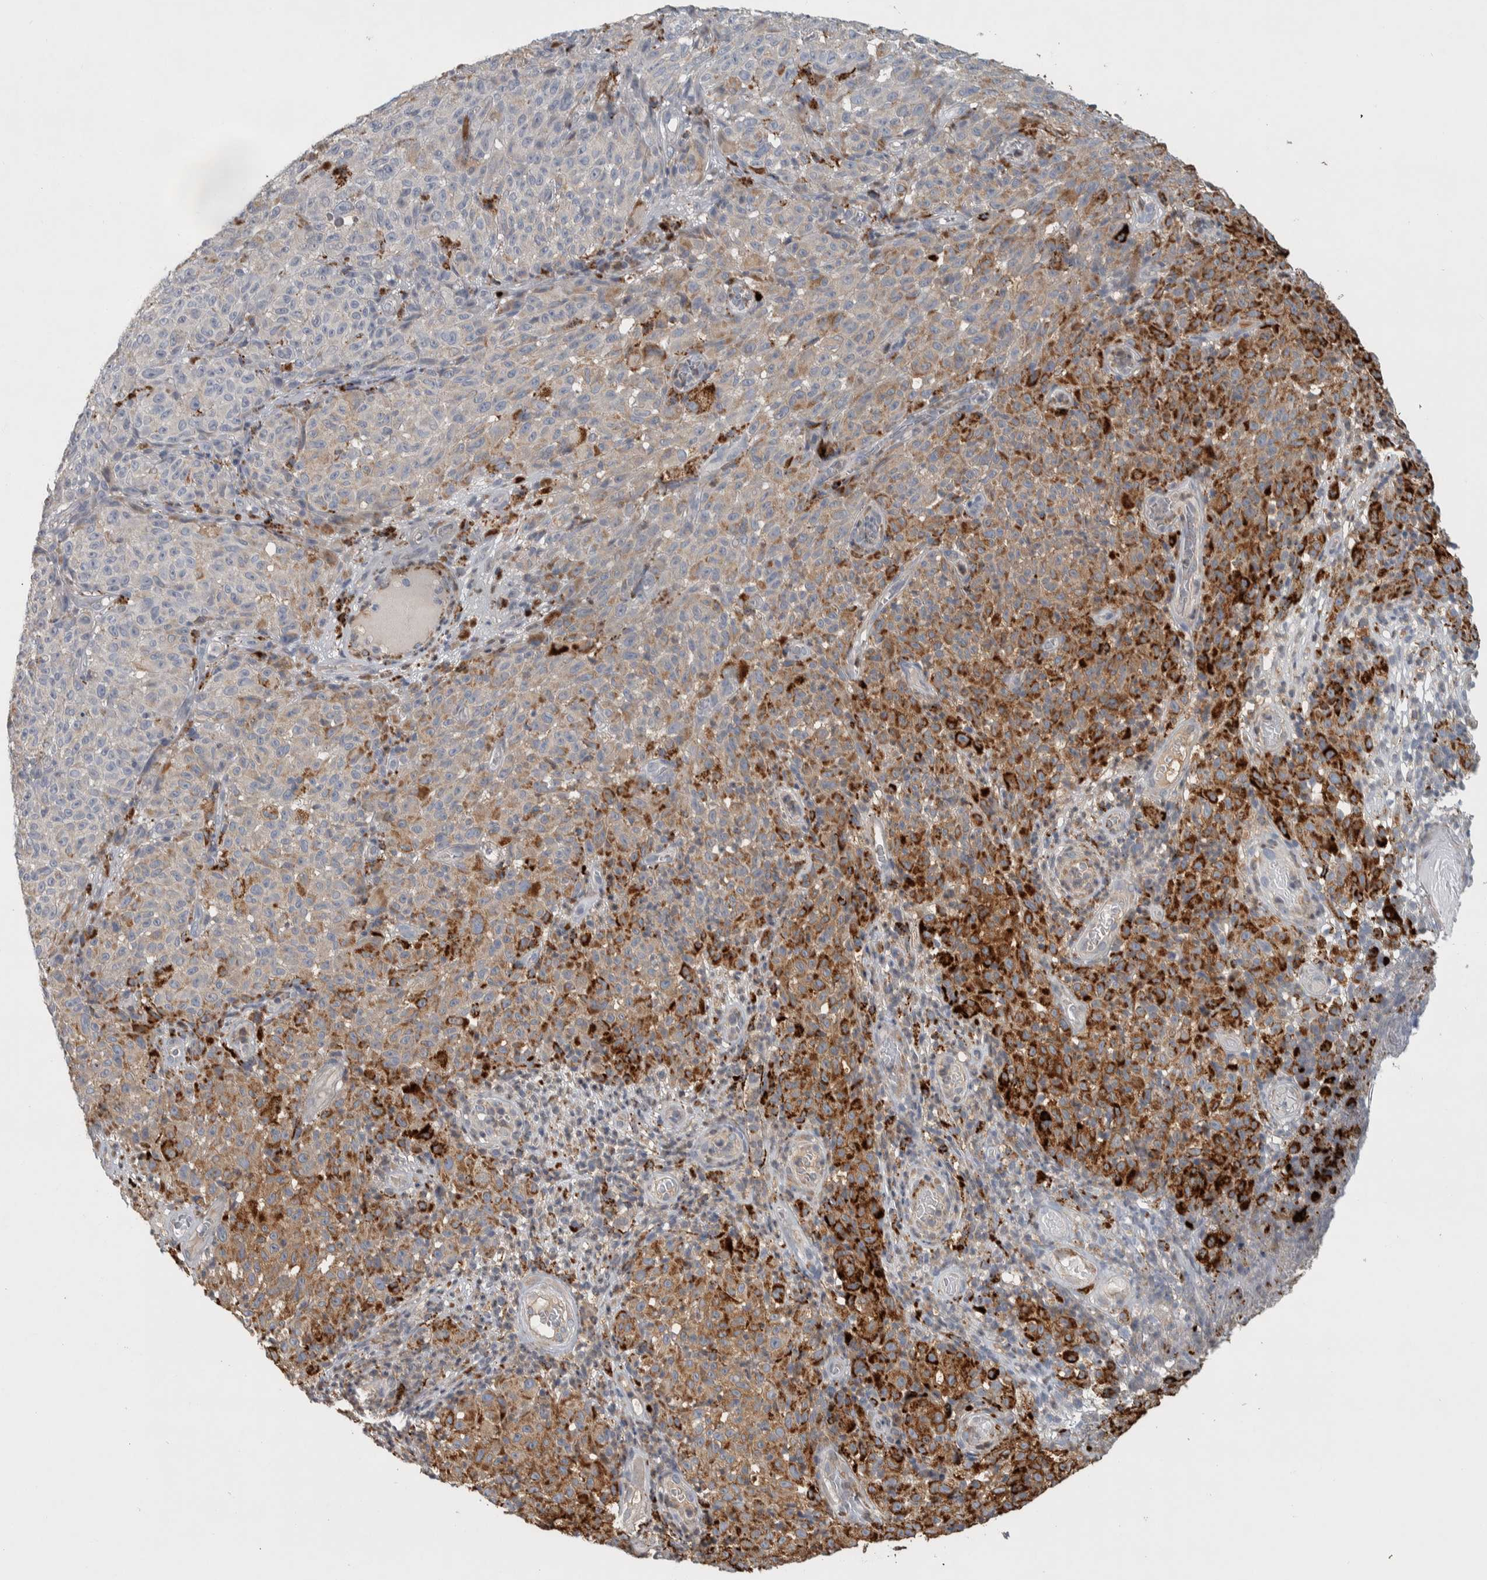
{"staining": {"intensity": "moderate", "quantity": "<25%", "location": "cytoplasmic/membranous"}, "tissue": "melanoma", "cell_type": "Tumor cells", "image_type": "cancer", "snomed": [{"axis": "morphology", "description": "Malignant melanoma, NOS"}, {"axis": "topography", "description": "Skin"}], "caption": "Human malignant melanoma stained for a protein (brown) reveals moderate cytoplasmic/membranous positive staining in about <25% of tumor cells.", "gene": "FAM78A", "patient": {"sex": "female", "age": 82}}